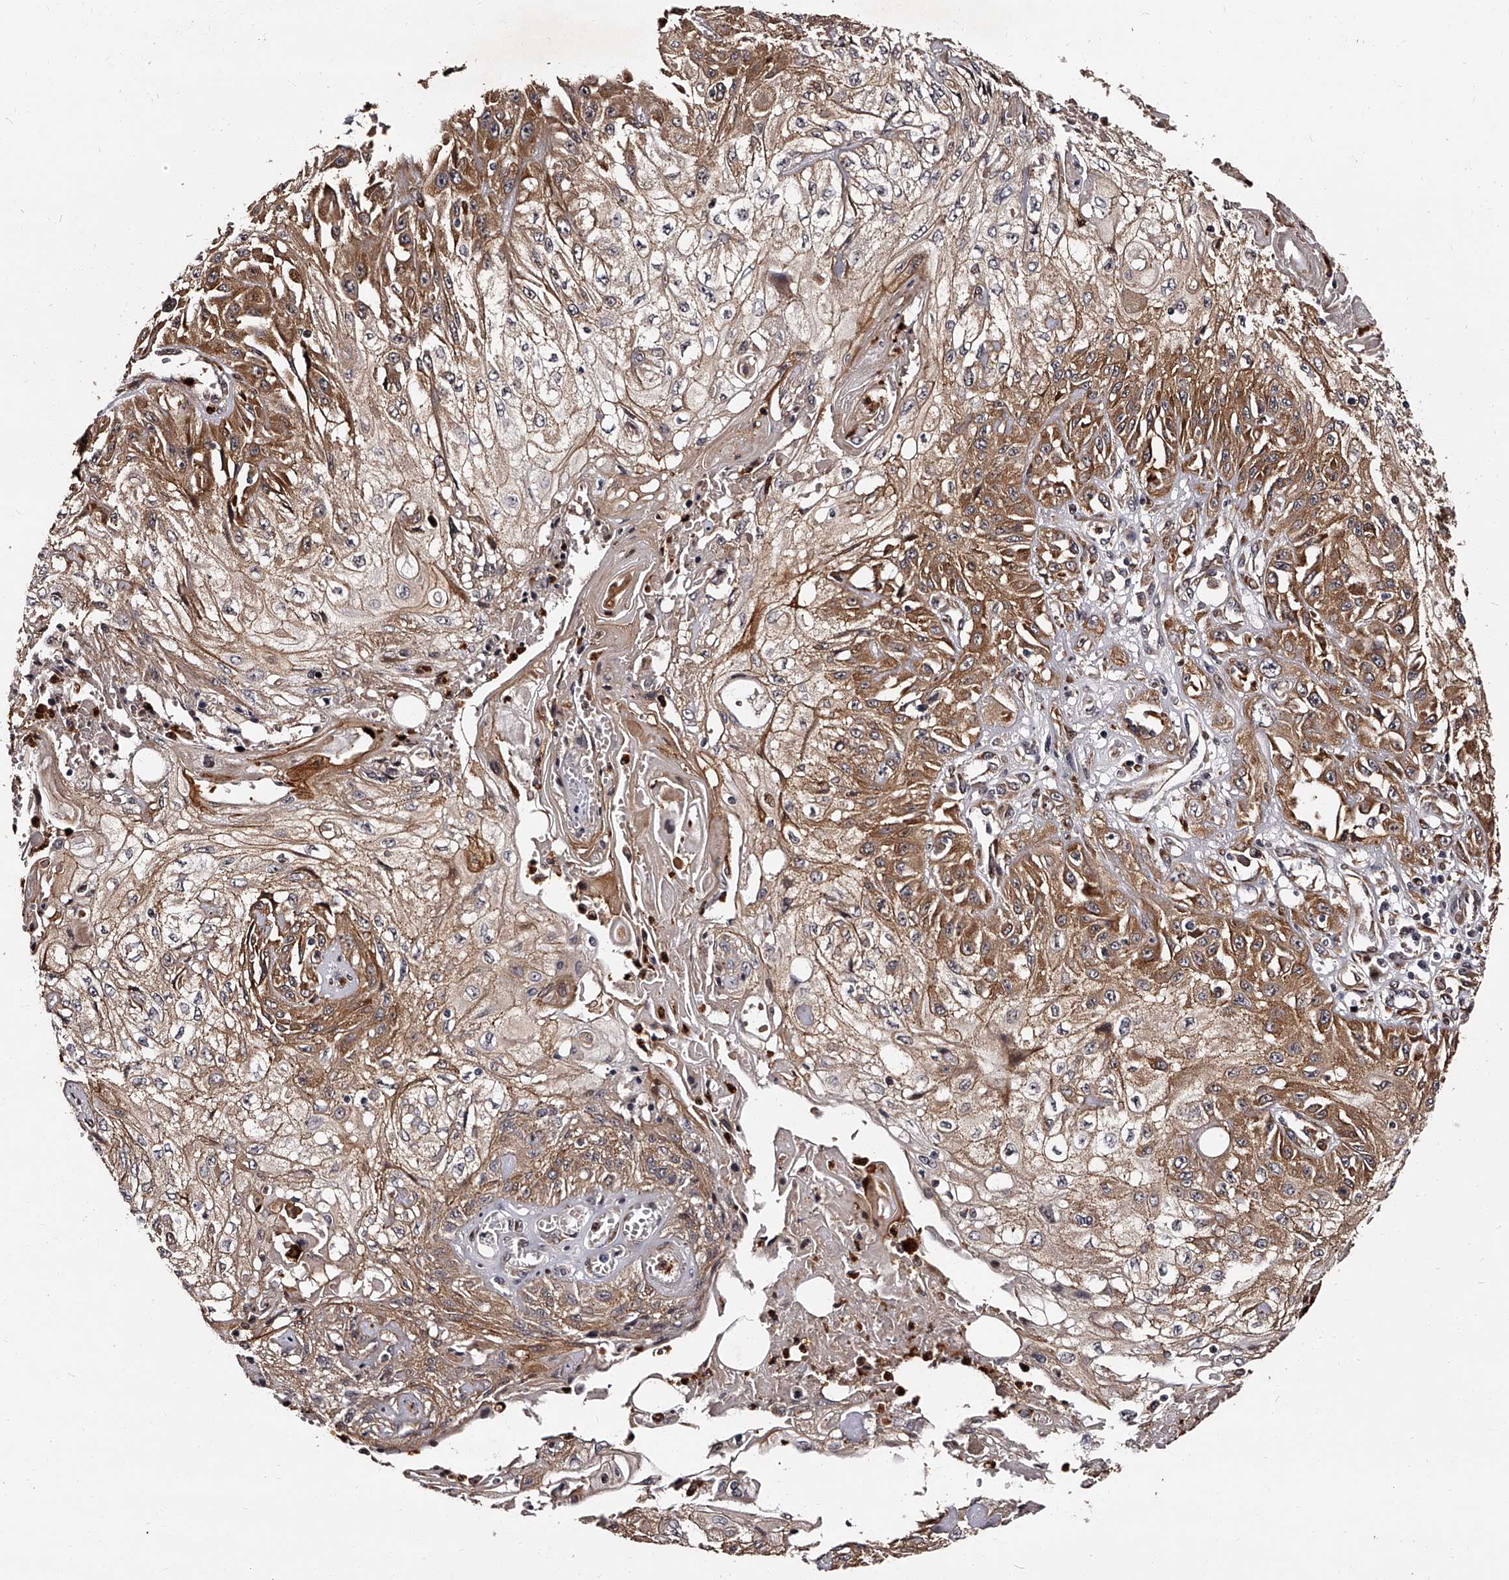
{"staining": {"intensity": "moderate", "quantity": "25%-75%", "location": "cytoplasmic/membranous"}, "tissue": "skin cancer", "cell_type": "Tumor cells", "image_type": "cancer", "snomed": [{"axis": "morphology", "description": "Squamous cell carcinoma, NOS"}, {"axis": "morphology", "description": "Squamous cell carcinoma, metastatic, NOS"}, {"axis": "topography", "description": "Skin"}, {"axis": "topography", "description": "Lymph node"}], "caption": "IHC photomicrograph of human skin metastatic squamous cell carcinoma stained for a protein (brown), which displays medium levels of moderate cytoplasmic/membranous positivity in approximately 25%-75% of tumor cells.", "gene": "RSC1A1", "patient": {"sex": "male", "age": 75}}